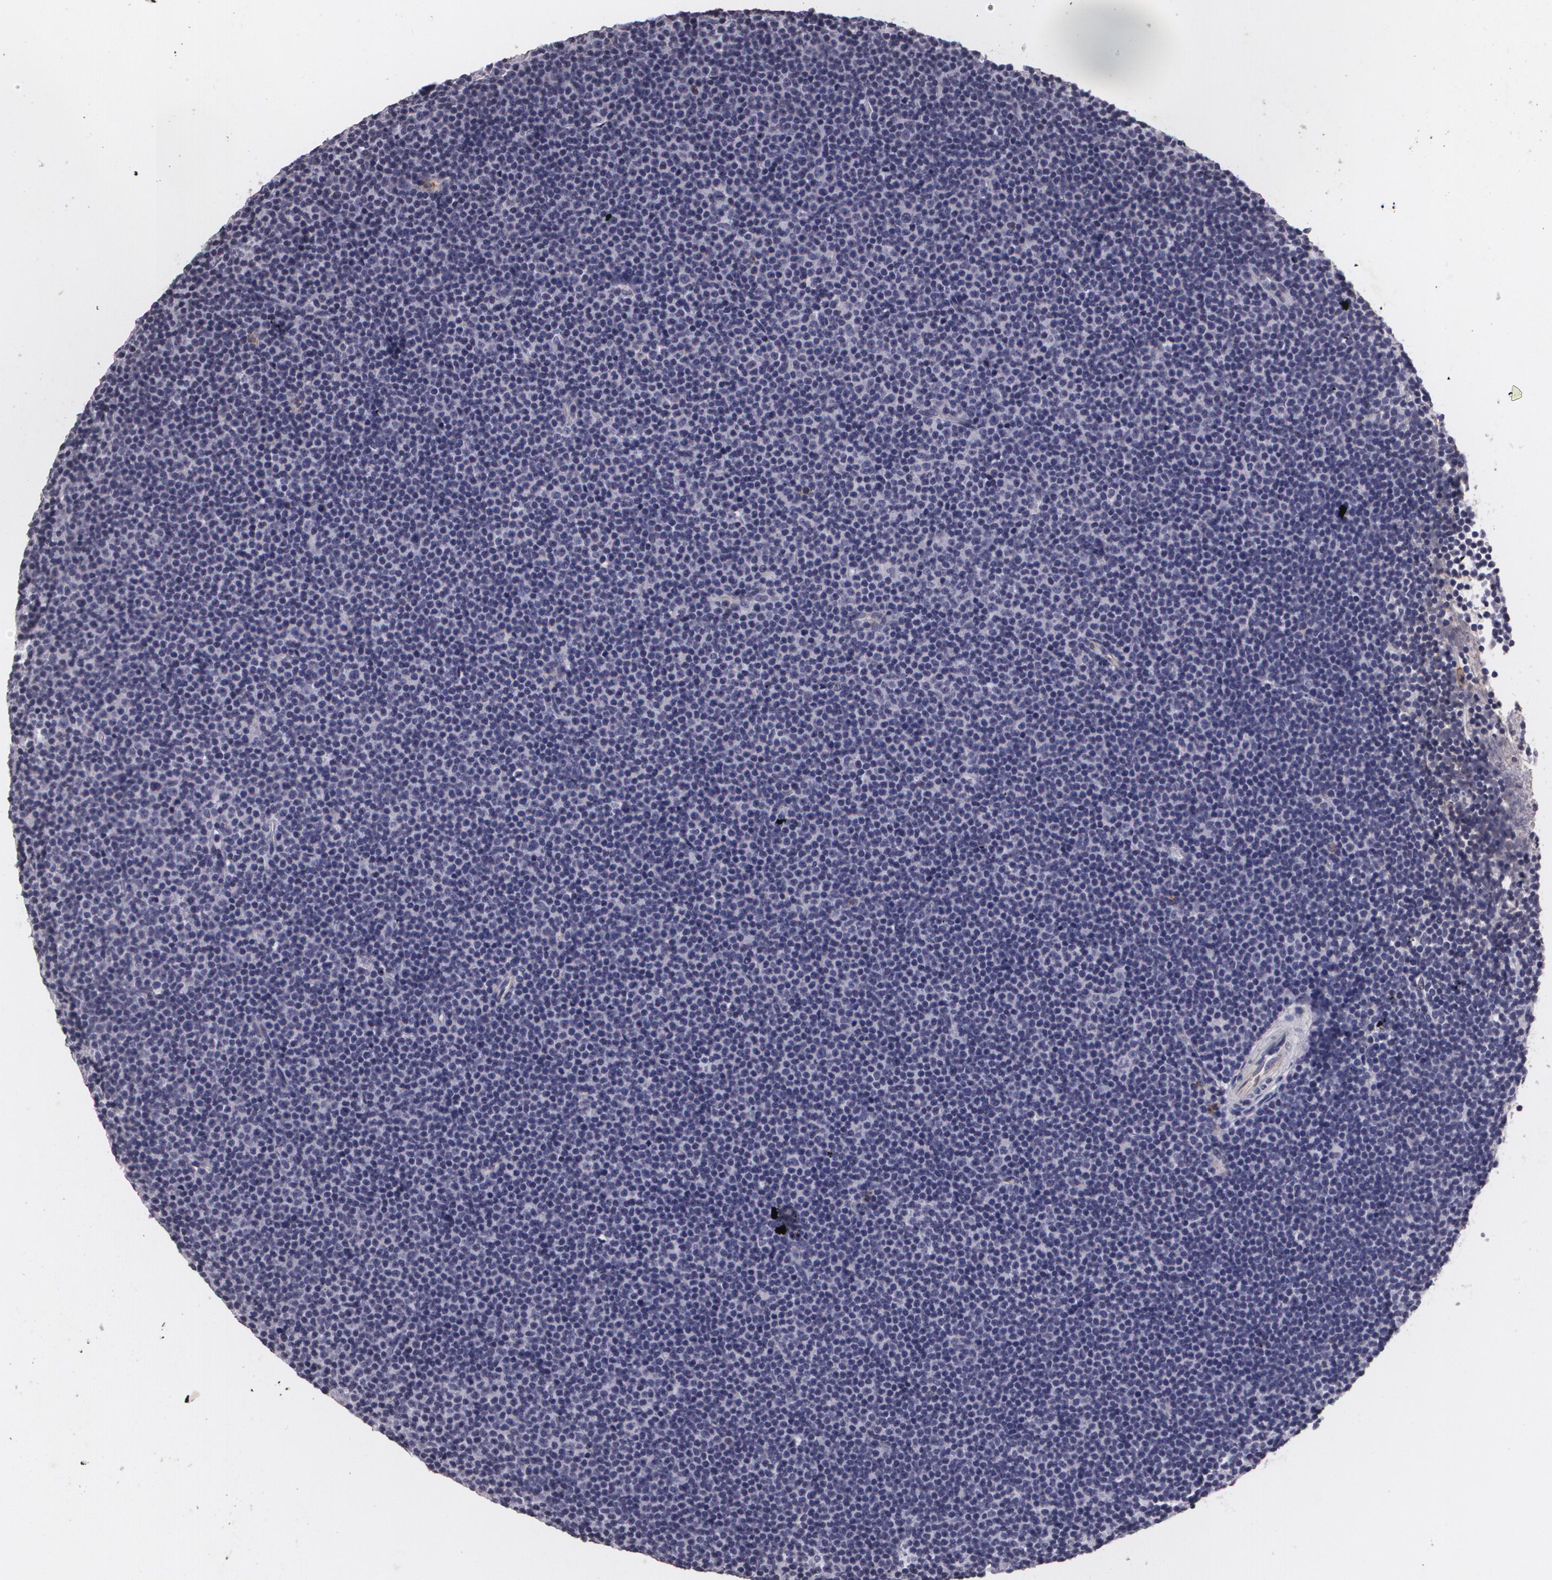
{"staining": {"intensity": "negative", "quantity": "none", "location": "none"}, "tissue": "lymphoma", "cell_type": "Tumor cells", "image_type": "cancer", "snomed": [{"axis": "morphology", "description": "Malignant lymphoma, non-Hodgkin's type, Low grade"}, {"axis": "topography", "description": "Lymph node"}], "caption": "Immunohistochemical staining of human lymphoma exhibits no significant expression in tumor cells.", "gene": "KCNA4", "patient": {"sex": "female", "age": 69}}